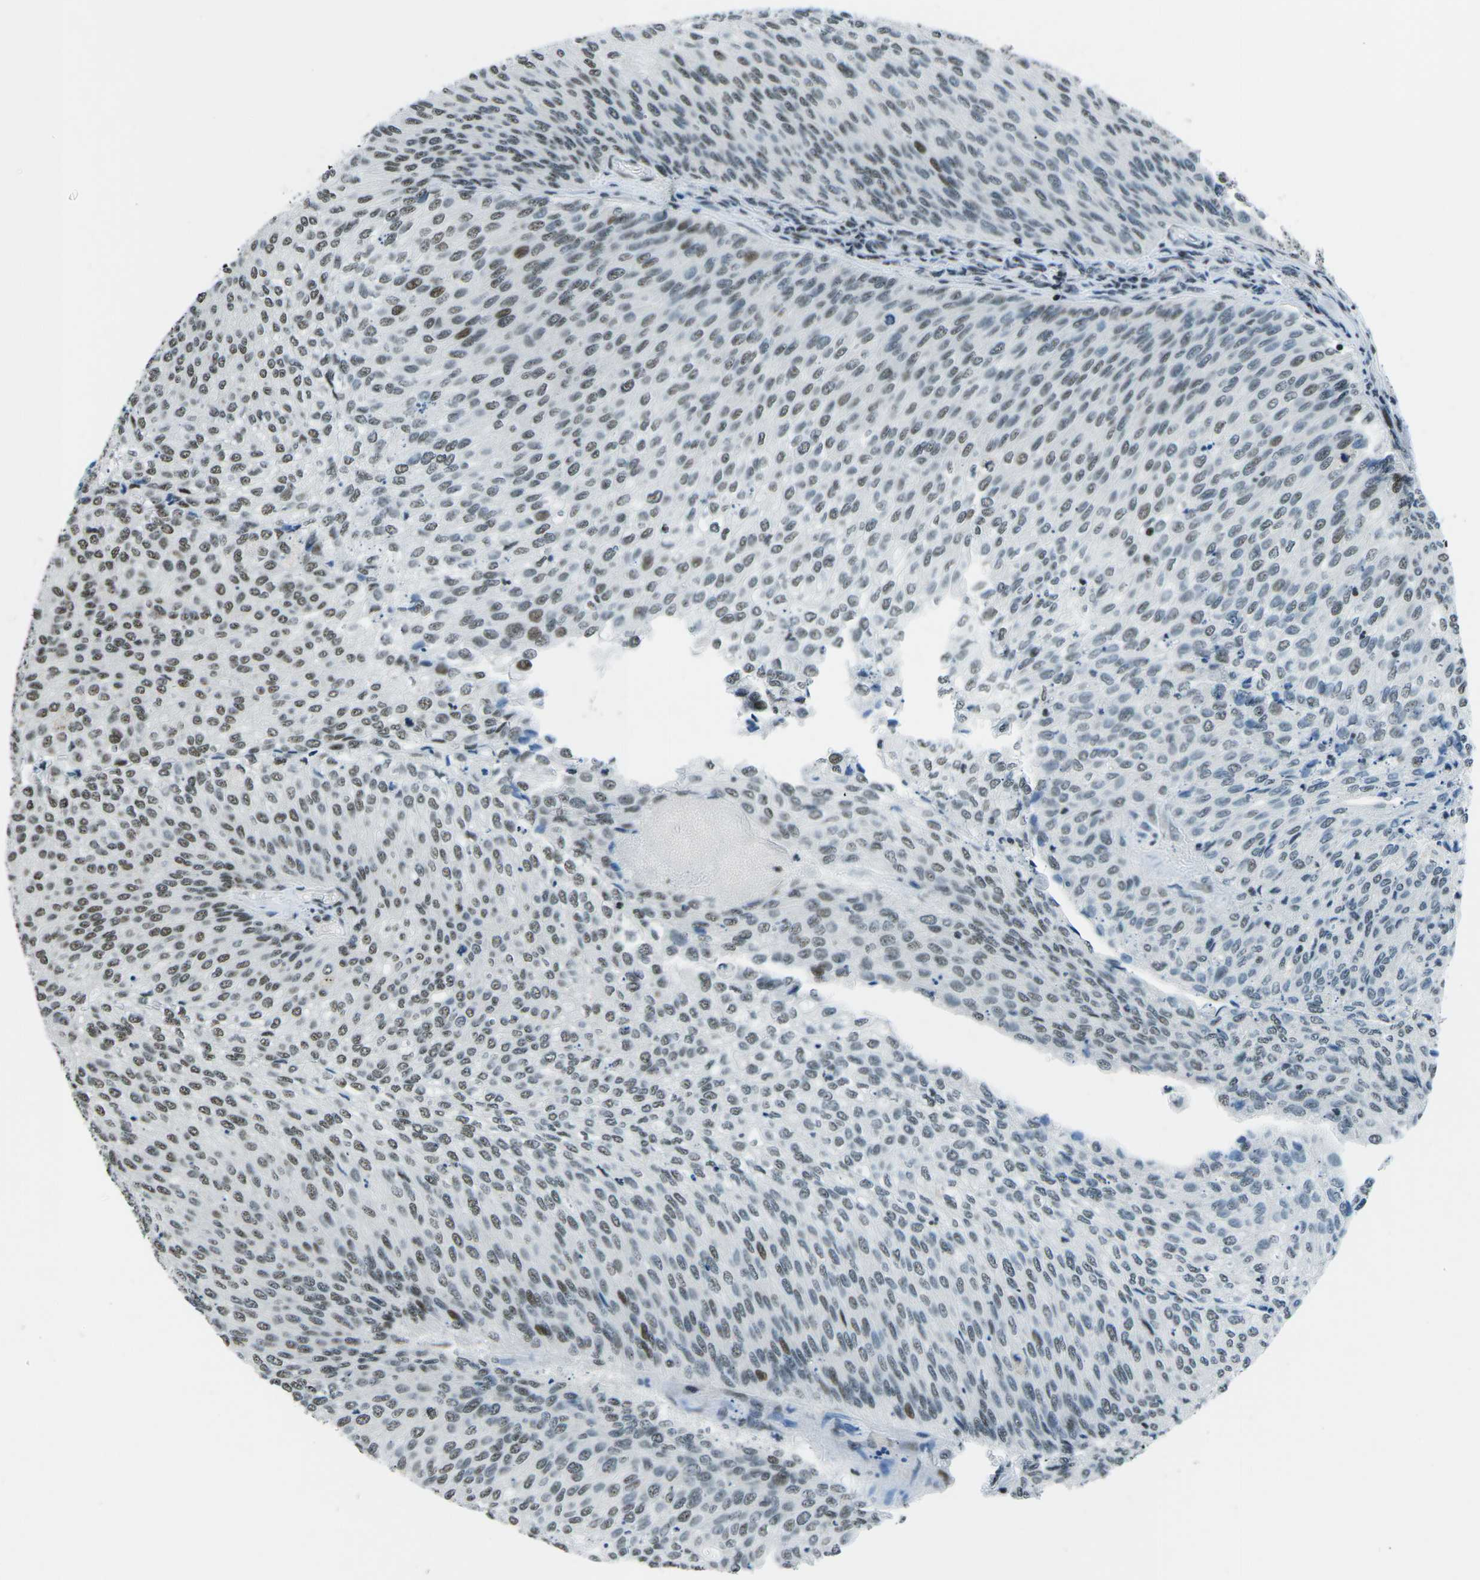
{"staining": {"intensity": "moderate", "quantity": "25%-75%", "location": "nuclear"}, "tissue": "urothelial cancer", "cell_type": "Tumor cells", "image_type": "cancer", "snomed": [{"axis": "morphology", "description": "Urothelial carcinoma, Low grade"}, {"axis": "topography", "description": "Urinary bladder"}], "caption": "Tumor cells demonstrate moderate nuclear staining in approximately 25%-75% of cells in low-grade urothelial carcinoma.", "gene": "RBL2", "patient": {"sex": "female", "age": 79}}